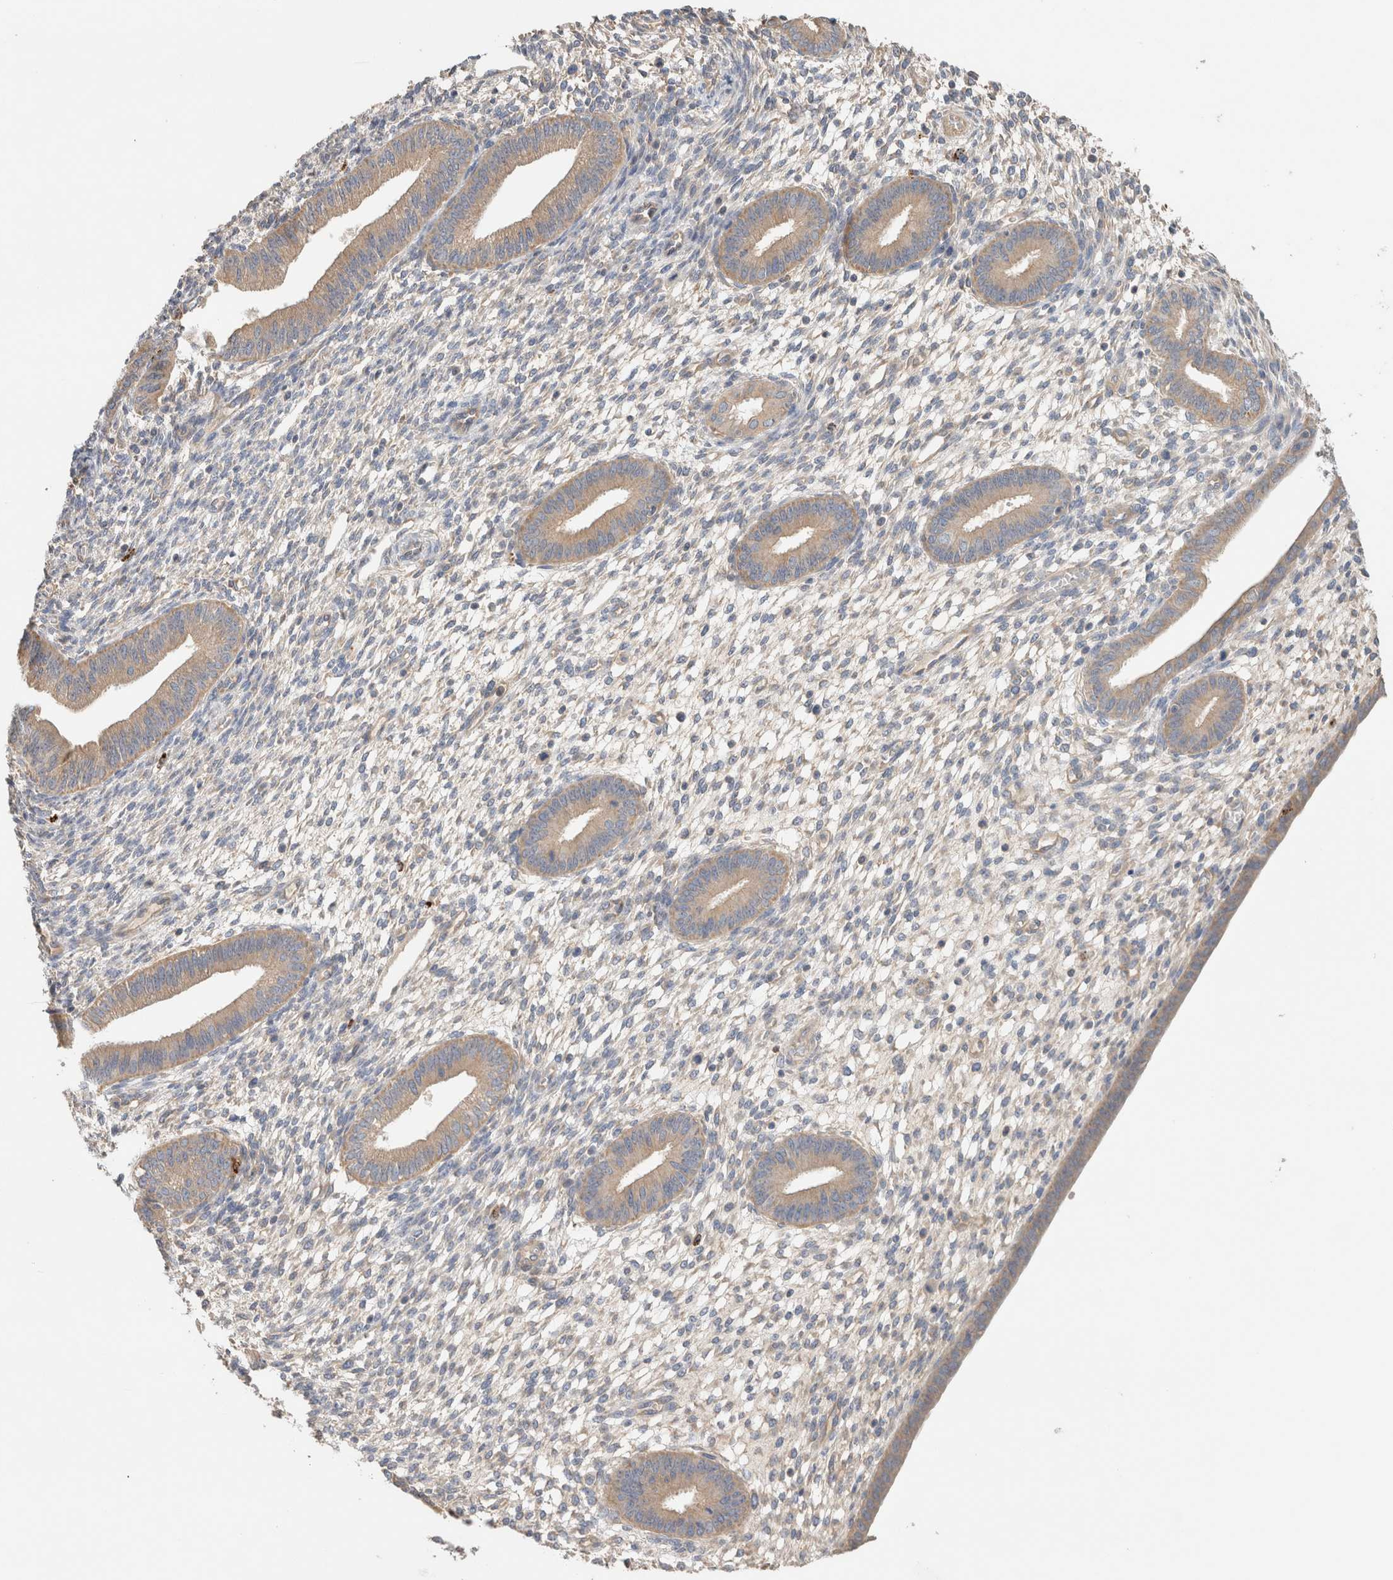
{"staining": {"intensity": "weak", "quantity": ">75%", "location": "cytoplasmic/membranous"}, "tissue": "endometrium", "cell_type": "Cells in endometrial stroma", "image_type": "normal", "snomed": [{"axis": "morphology", "description": "Normal tissue, NOS"}, {"axis": "topography", "description": "Endometrium"}], "caption": "DAB (3,3'-diaminobenzidine) immunohistochemical staining of normal endometrium demonstrates weak cytoplasmic/membranous protein positivity in approximately >75% of cells in endometrial stroma.", "gene": "B3GNTL1", "patient": {"sex": "female", "age": 46}}